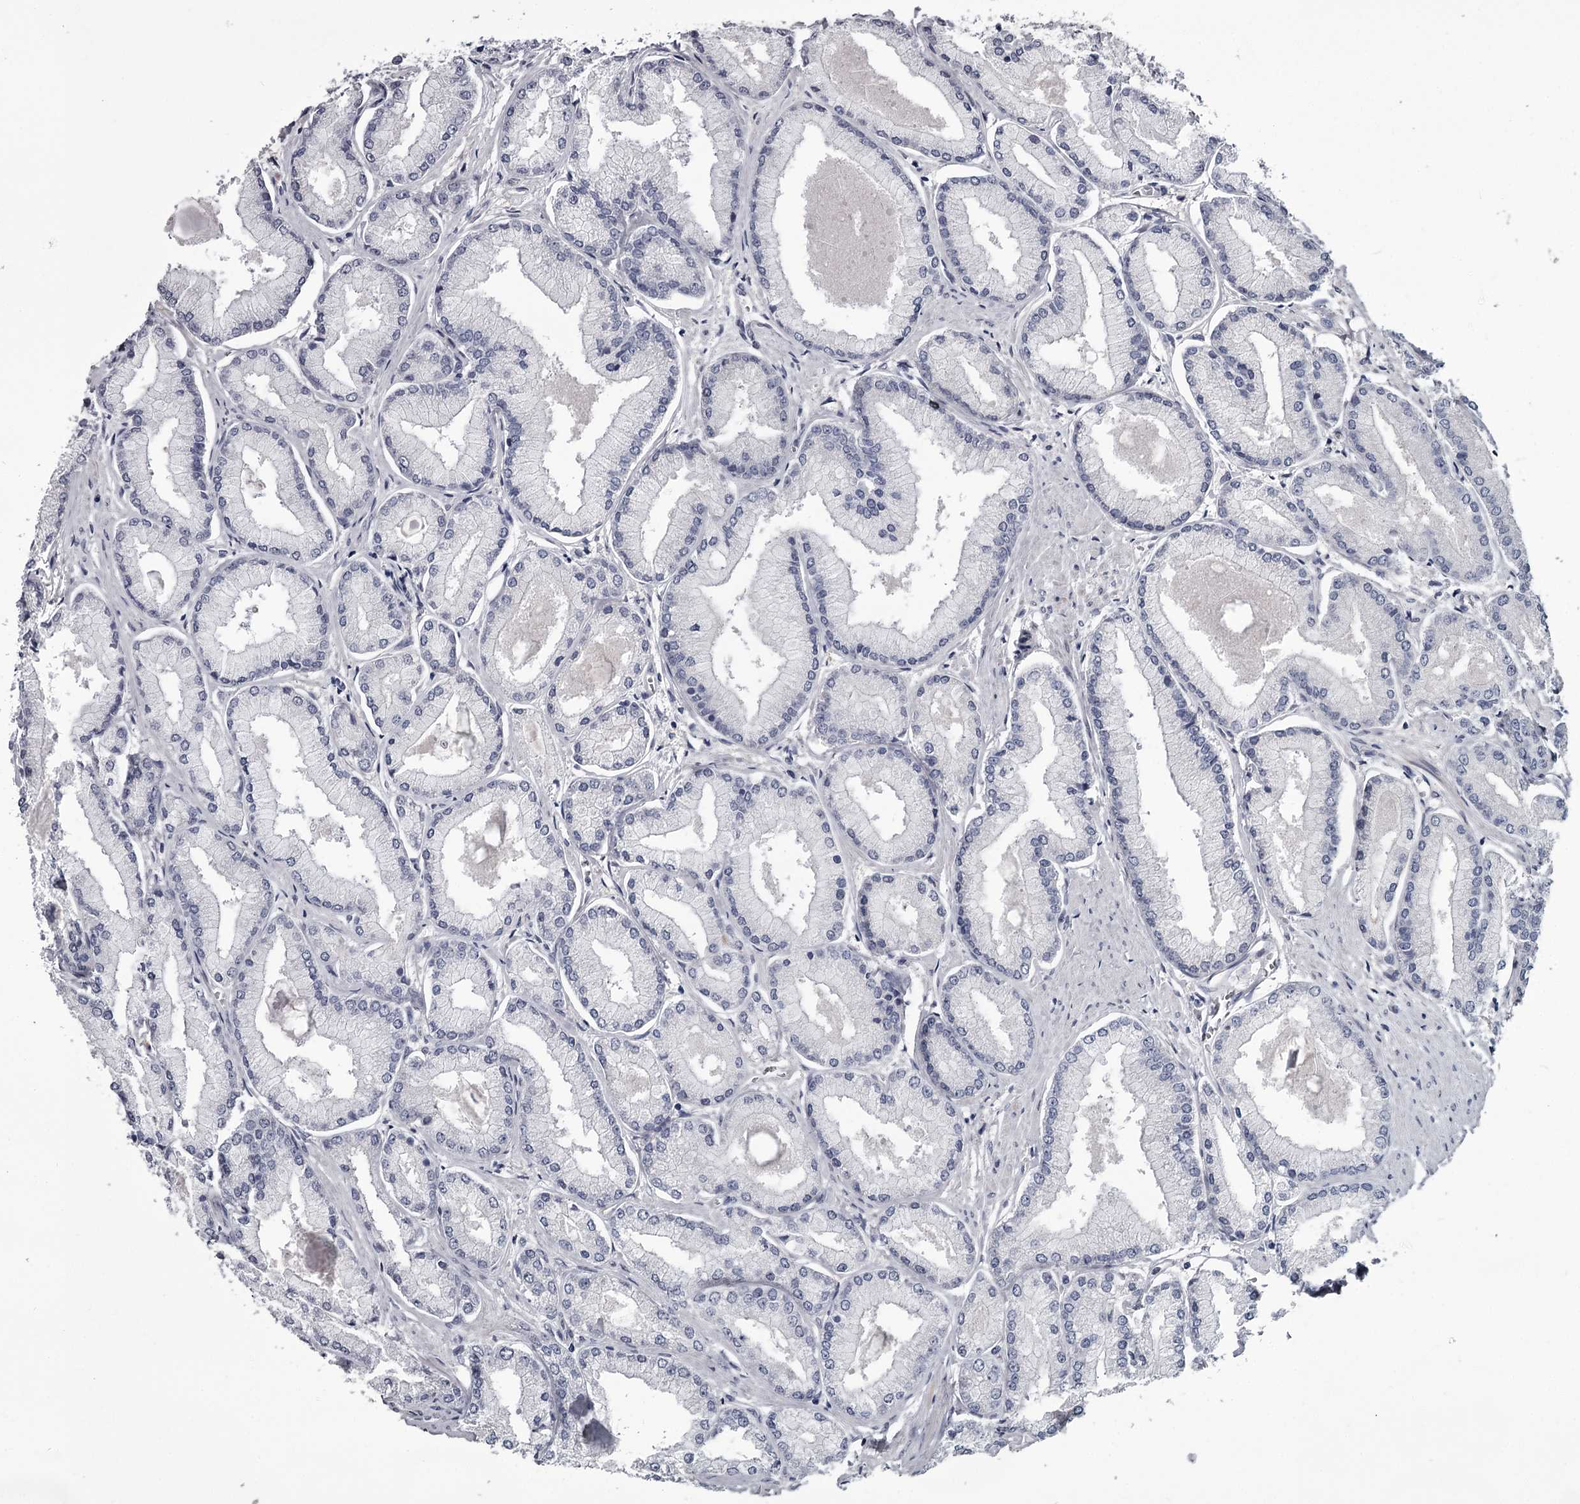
{"staining": {"intensity": "negative", "quantity": "none", "location": "none"}, "tissue": "prostate cancer", "cell_type": "Tumor cells", "image_type": "cancer", "snomed": [{"axis": "morphology", "description": "Adenocarcinoma, Low grade"}, {"axis": "topography", "description": "Prostate"}], "caption": "A high-resolution histopathology image shows IHC staining of prostate cancer, which displays no significant expression in tumor cells. The staining is performed using DAB (3,3'-diaminobenzidine) brown chromogen with nuclei counter-stained in using hematoxylin.", "gene": "PRPF40B", "patient": {"sex": "male", "age": 74}}